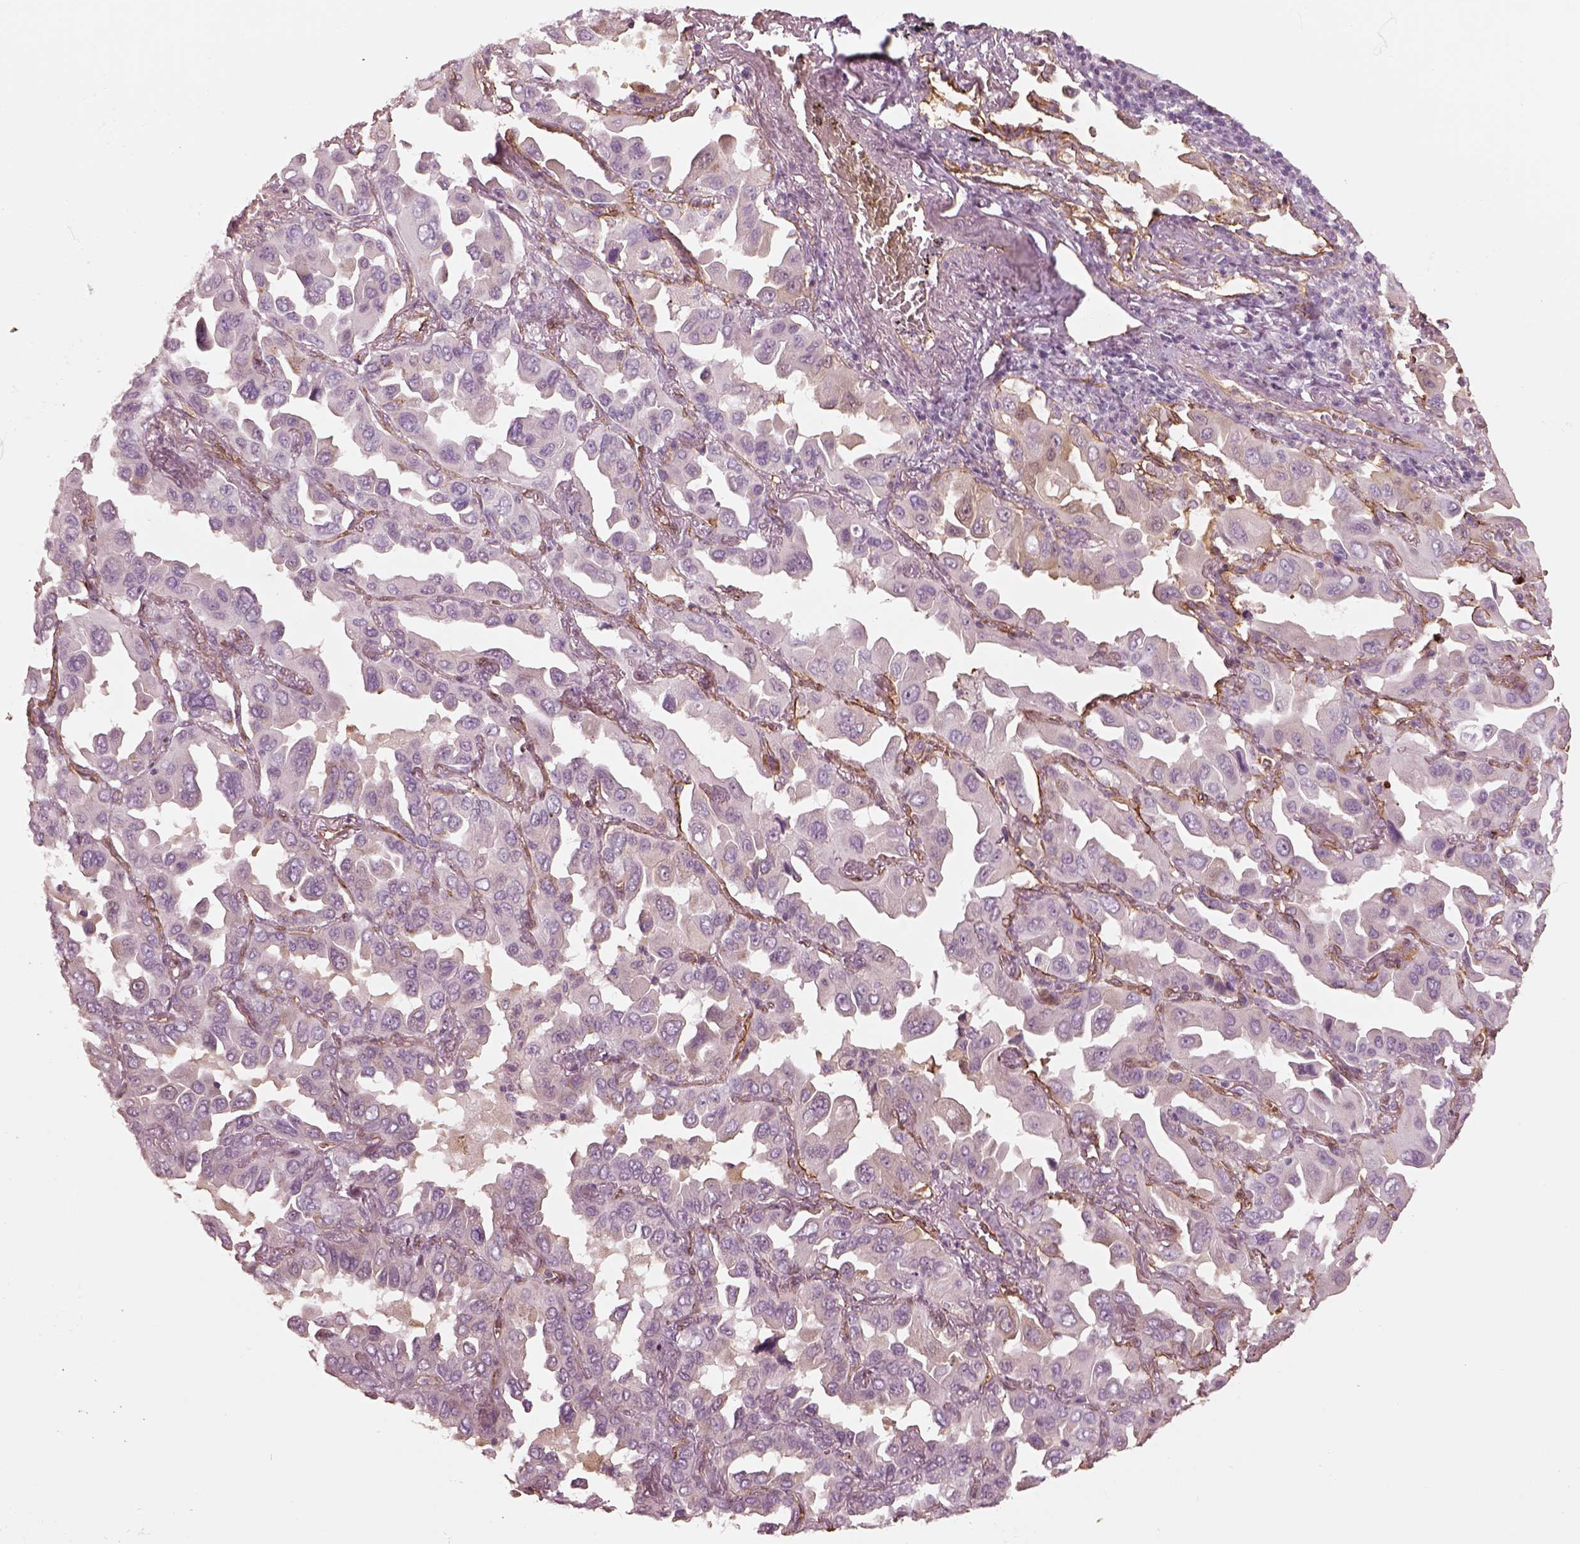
{"staining": {"intensity": "negative", "quantity": "none", "location": "none"}, "tissue": "lung cancer", "cell_type": "Tumor cells", "image_type": "cancer", "snomed": [{"axis": "morphology", "description": "Adenocarcinoma, NOS"}, {"axis": "topography", "description": "Lung"}], "caption": "A photomicrograph of human lung adenocarcinoma is negative for staining in tumor cells.", "gene": "CRYM", "patient": {"sex": "male", "age": 64}}